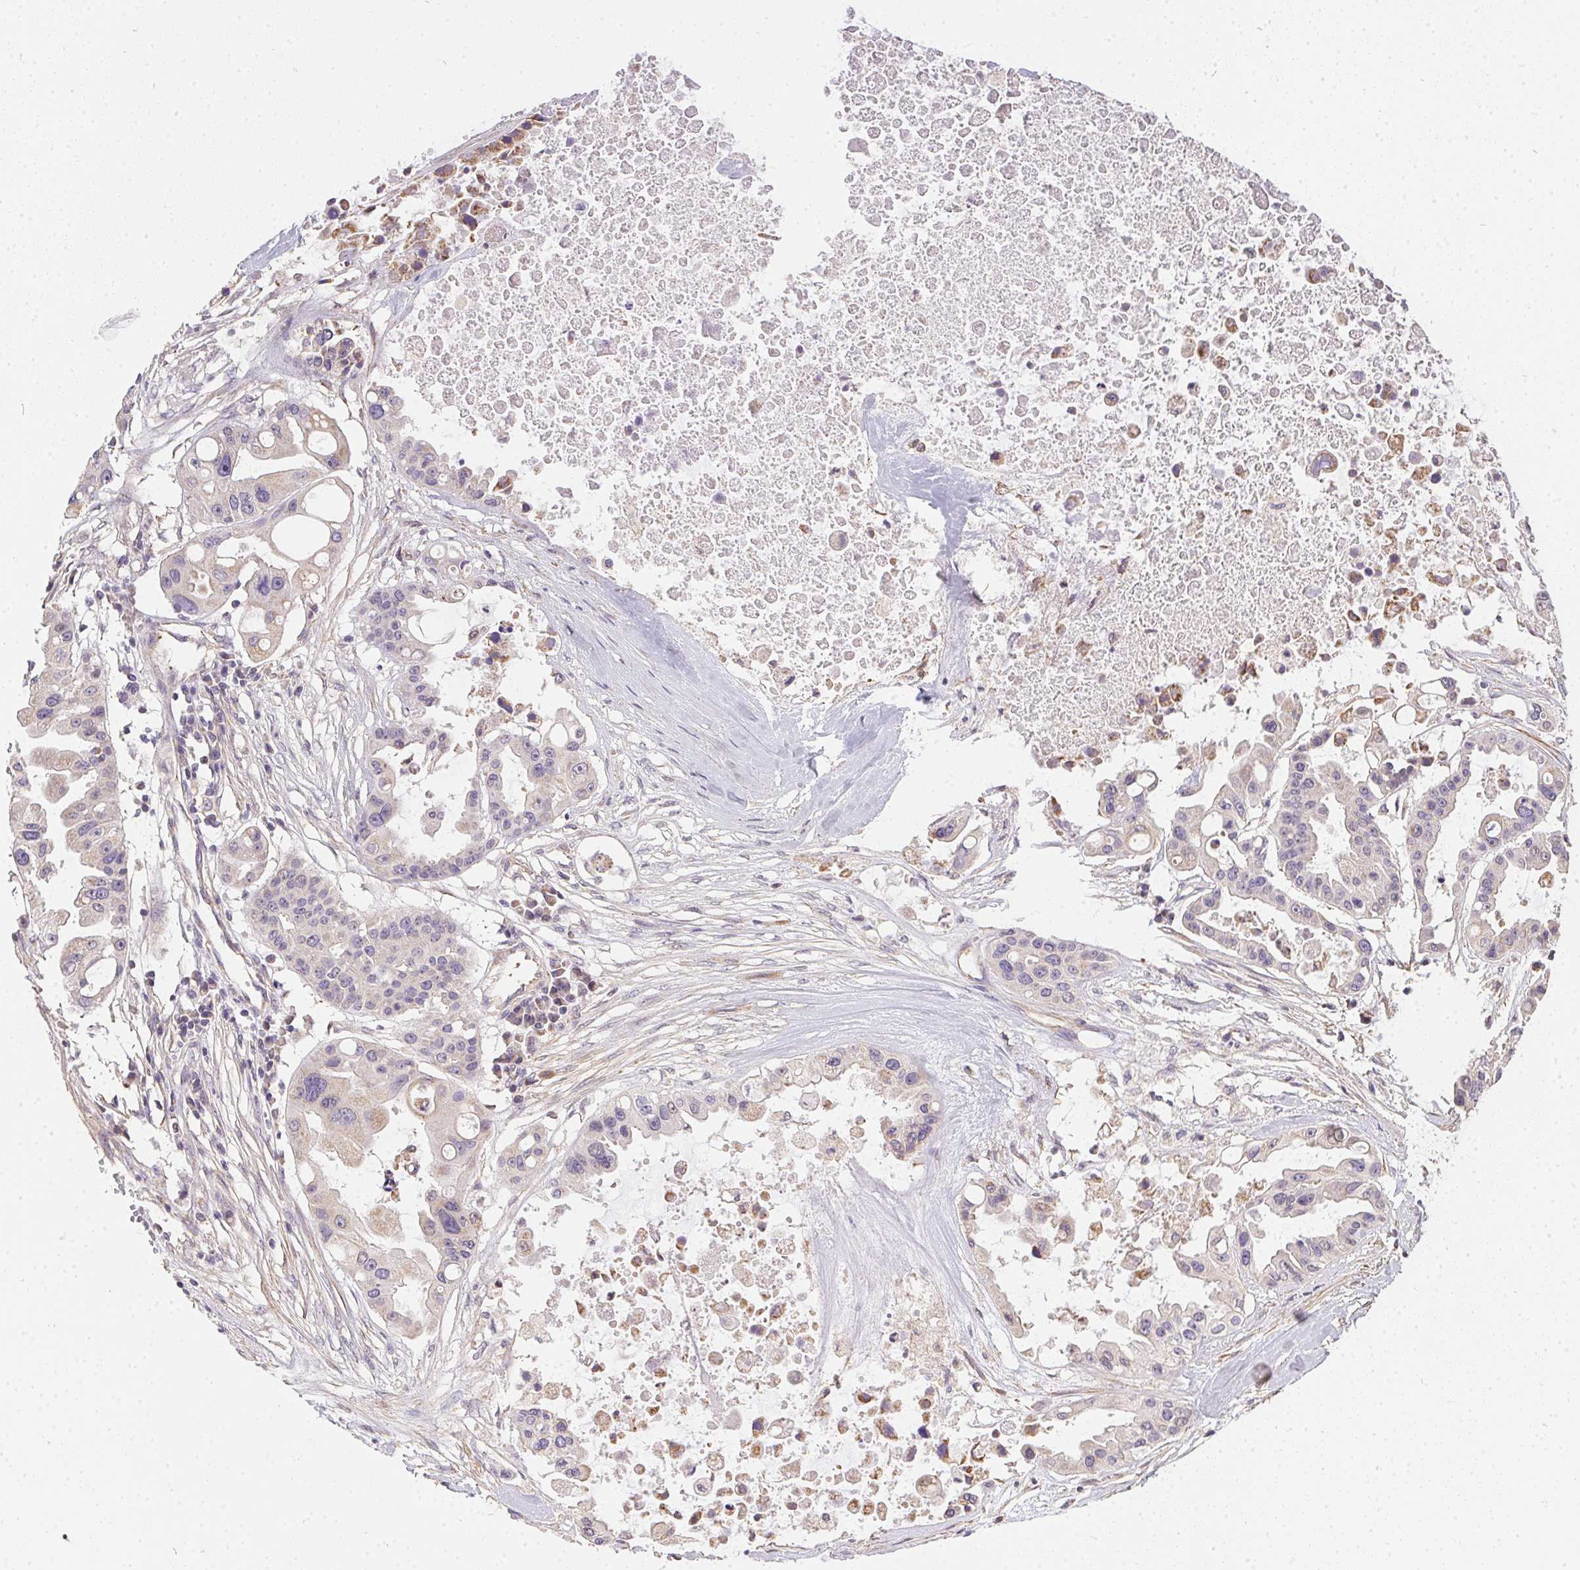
{"staining": {"intensity": "negative", "quantity": "none", "location": "none"}, "tissue": "ovarian cancer", "cell_type": "Tumor cells", "image_type": "cancer", "snomed": [{"axis": "morphology", "description": "Cystadenocarcinoma, serous, NOS"}, {"axis": "topography", "description": "Ovary"}], "caption": "Tumor cells are negative for brown protein staining in ovarian serous cystadenocarcinoma. (Stains: DAB (3,3'-diaminobenzidine) immunohistochemistry with hematoxylin counter stain, Microscopy: brightfield microscopy at high magnification).", "gene": "REV3L", "patient": {"sex": "female", "age": 56}}